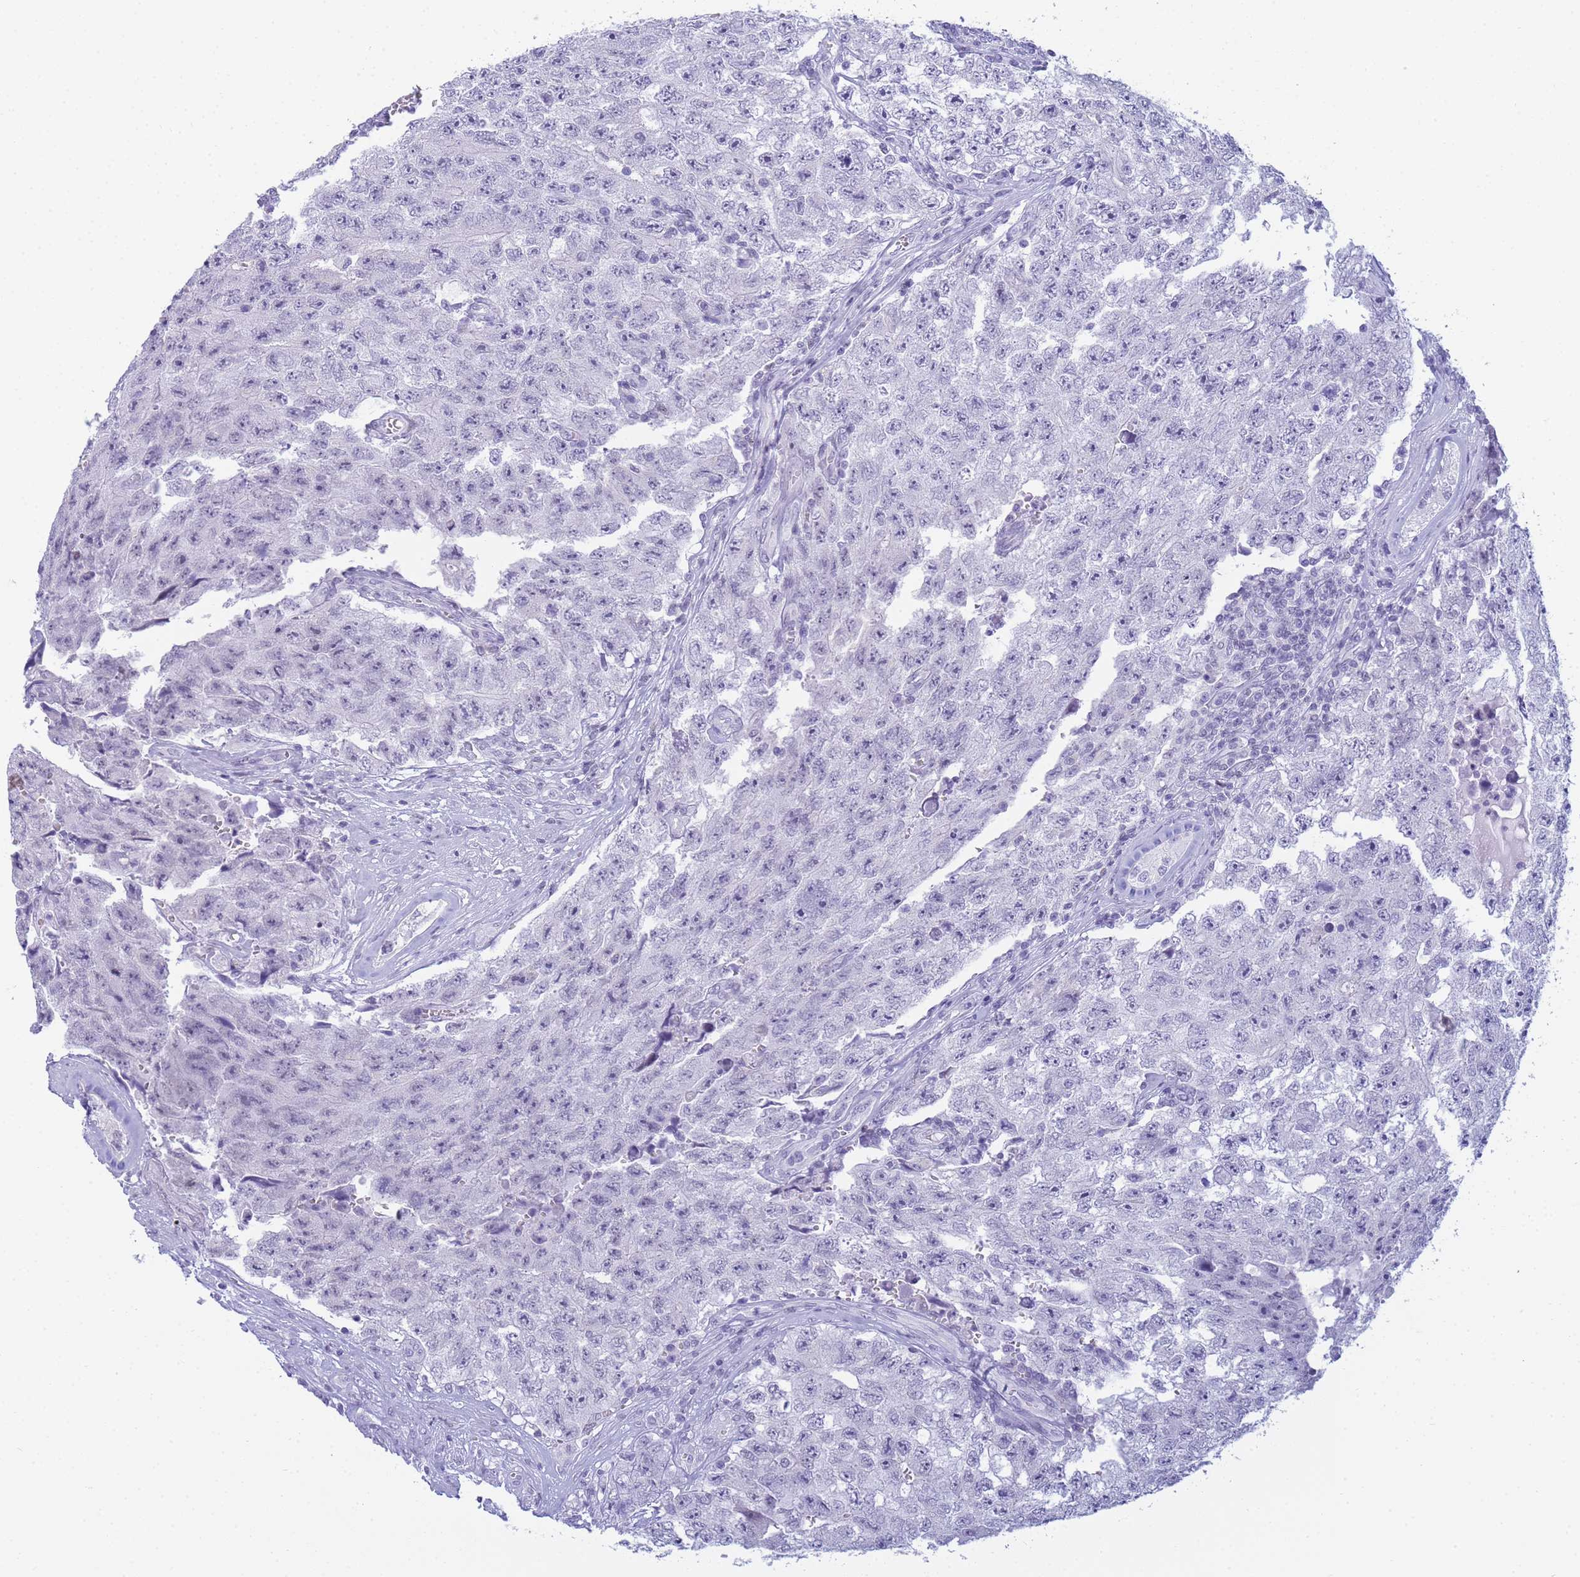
{"staining": {"intensity": "negative", "quantity": "none", "location": "none"}, "tissue": "testis cancer", "cell_type": "Tumor cells", "image_type": "cancer", "snomed": [{"axis": "morphology", "description": "Carcinoma, Embryonal, NOS"}, {"axis": "topography", "description": "Testis"}], "caption": "The histopathology image reveals no significant staining in tumor cells of testis embryonal carcinoma. (Brightfield microscopy of DAB immunohistochemistry (IHC) at high magnification).", "gene": "SNX20", "patient": {"sex": "male", "age": 17}}